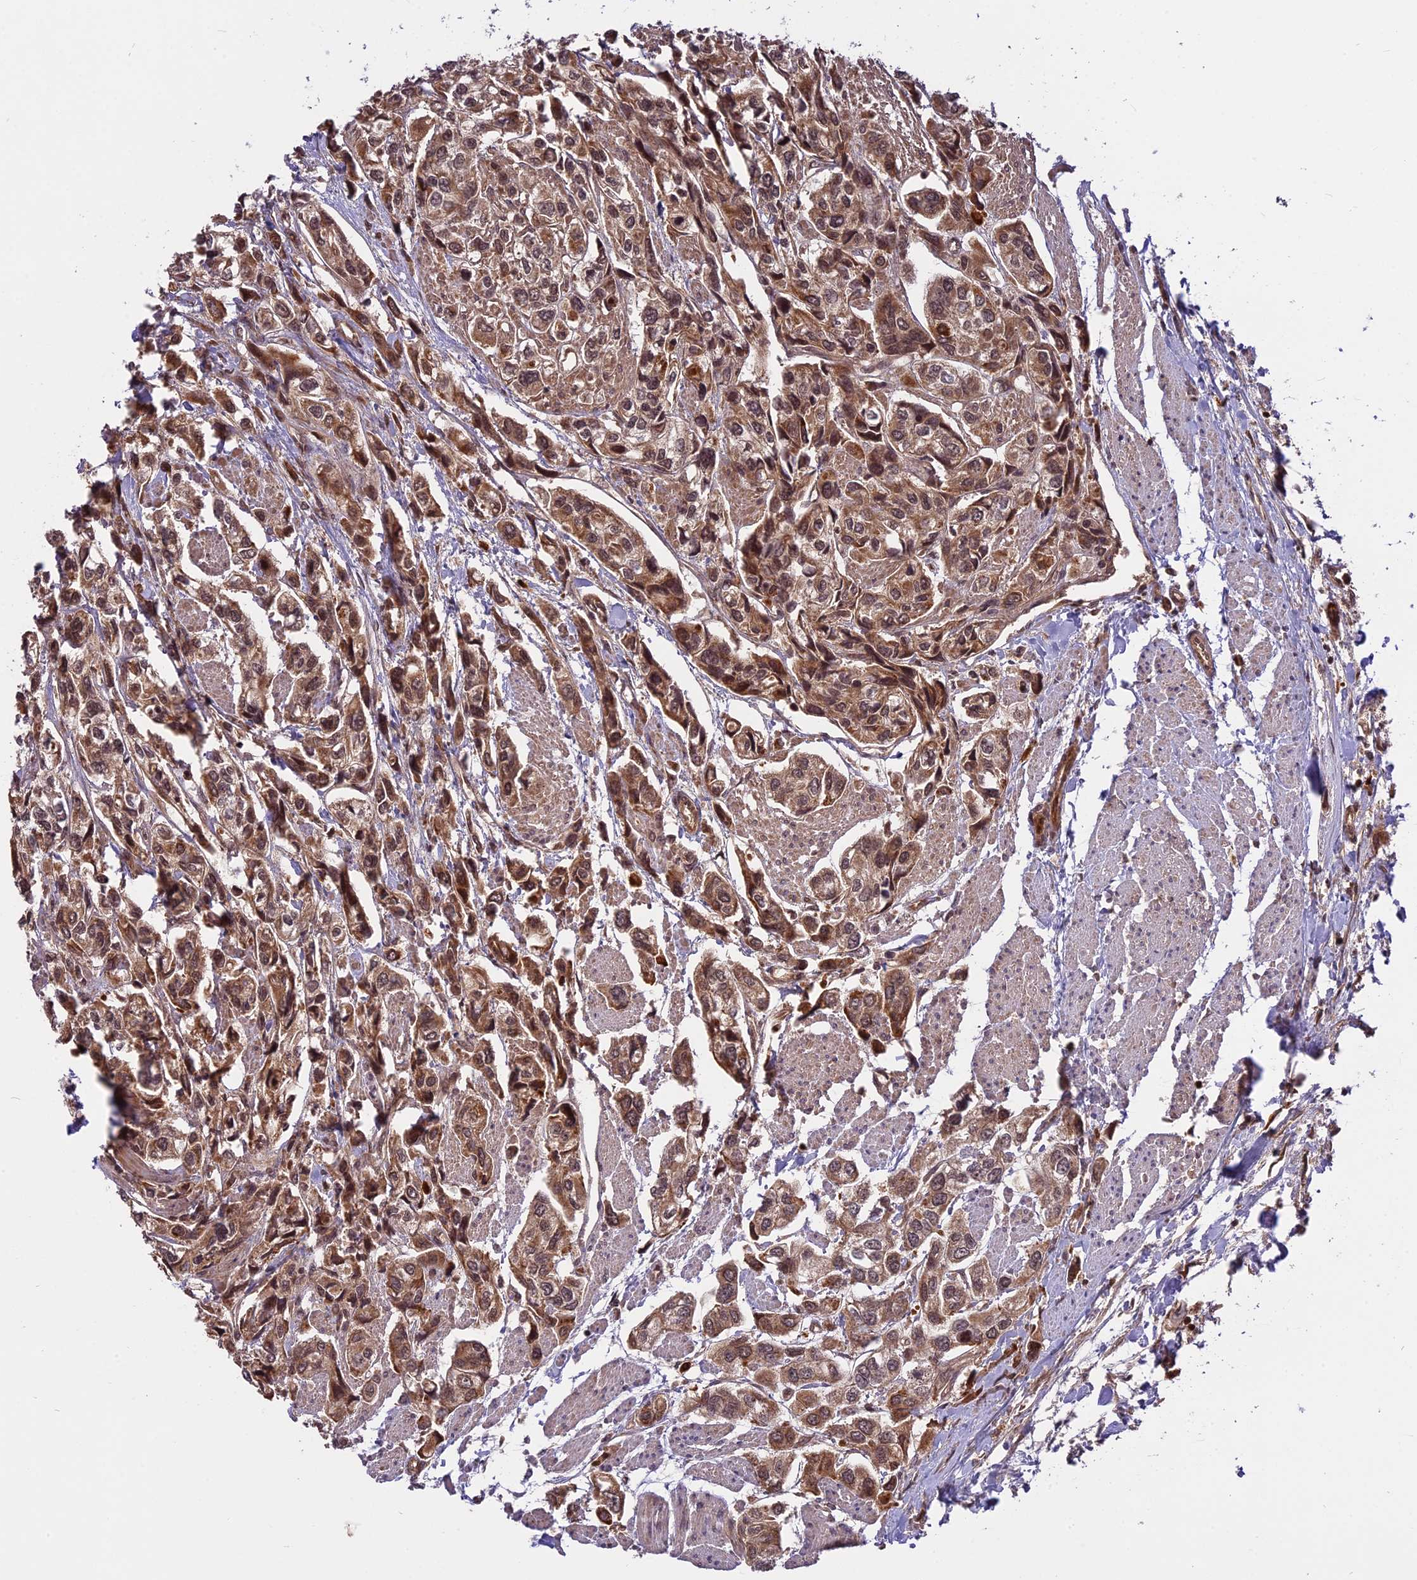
{"staining": {"intensity": "strong", "quantity": ">75%", "location": "cytoplasmic/membranous"}, "tissue": "urothelial cancer", "cell_type": "Tumor cells", "image_type": "cancer", "snomed": [{"axis": "morphology", "description": "Urothelial carcinoma, High grade"}, {"axis": "topography", "description": "Urinary bladder"}], "caption": "Immunohistochemistry photomicrograph of neoplastic tissue: human urothelial cancer stained using immunohistochemistry (IHC) reveals high levels of strong protein expression localized specifically in the cytoplasmic/membranous of tumor cells, appearing as a cytoplasmic/membranous brown color.", "gene": "COX17", "patient": {"sex": "male", "age": 67}}